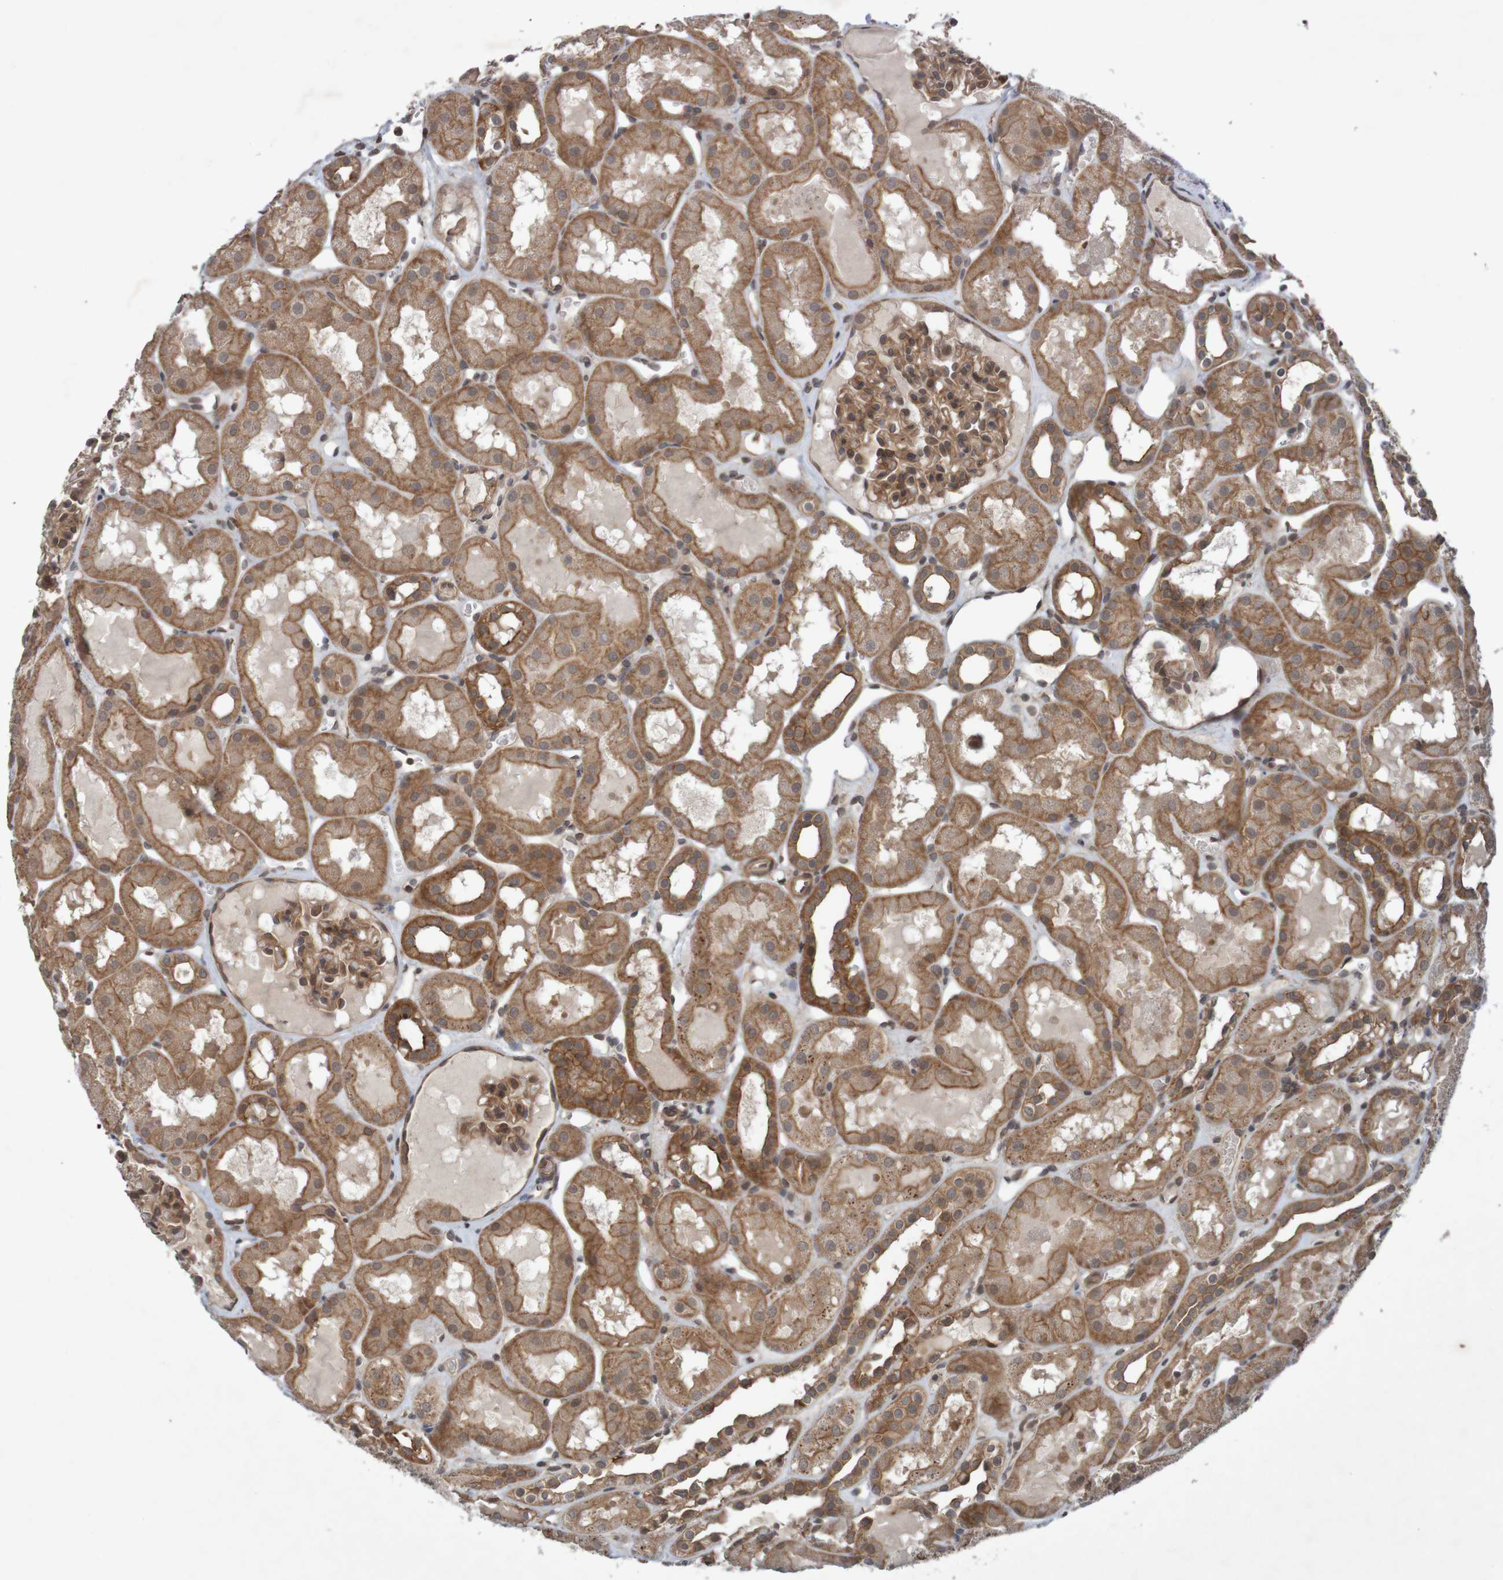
{"staining": {"intensity": "moderate", "quantity": ">75%", "location": "cytoplasmic/membranous"}, "tissue": "kidney", "cell_type": "Cells in glomeruli", "image_type": "normal", "snomed": [{"axis": "morphology", "description": "Normal tissue, NOS"}, {"axis": "topography", "description": "Kidney"}, {"axis": "topography", "description": "Urinary bladder"}], "caption": "IHC micrograph of unremarkable kidney: human kidney stained using immunohistochemistry (IHC) reveals medium levels of moderate protein expression localized specifically in the cytoplasmic/membranous of cells in glomeruli, appearing as a cytoplasmic/membranous brown color.", "gene": "ARHGEF11", "patient": {"sex": "male", "age": 16}}